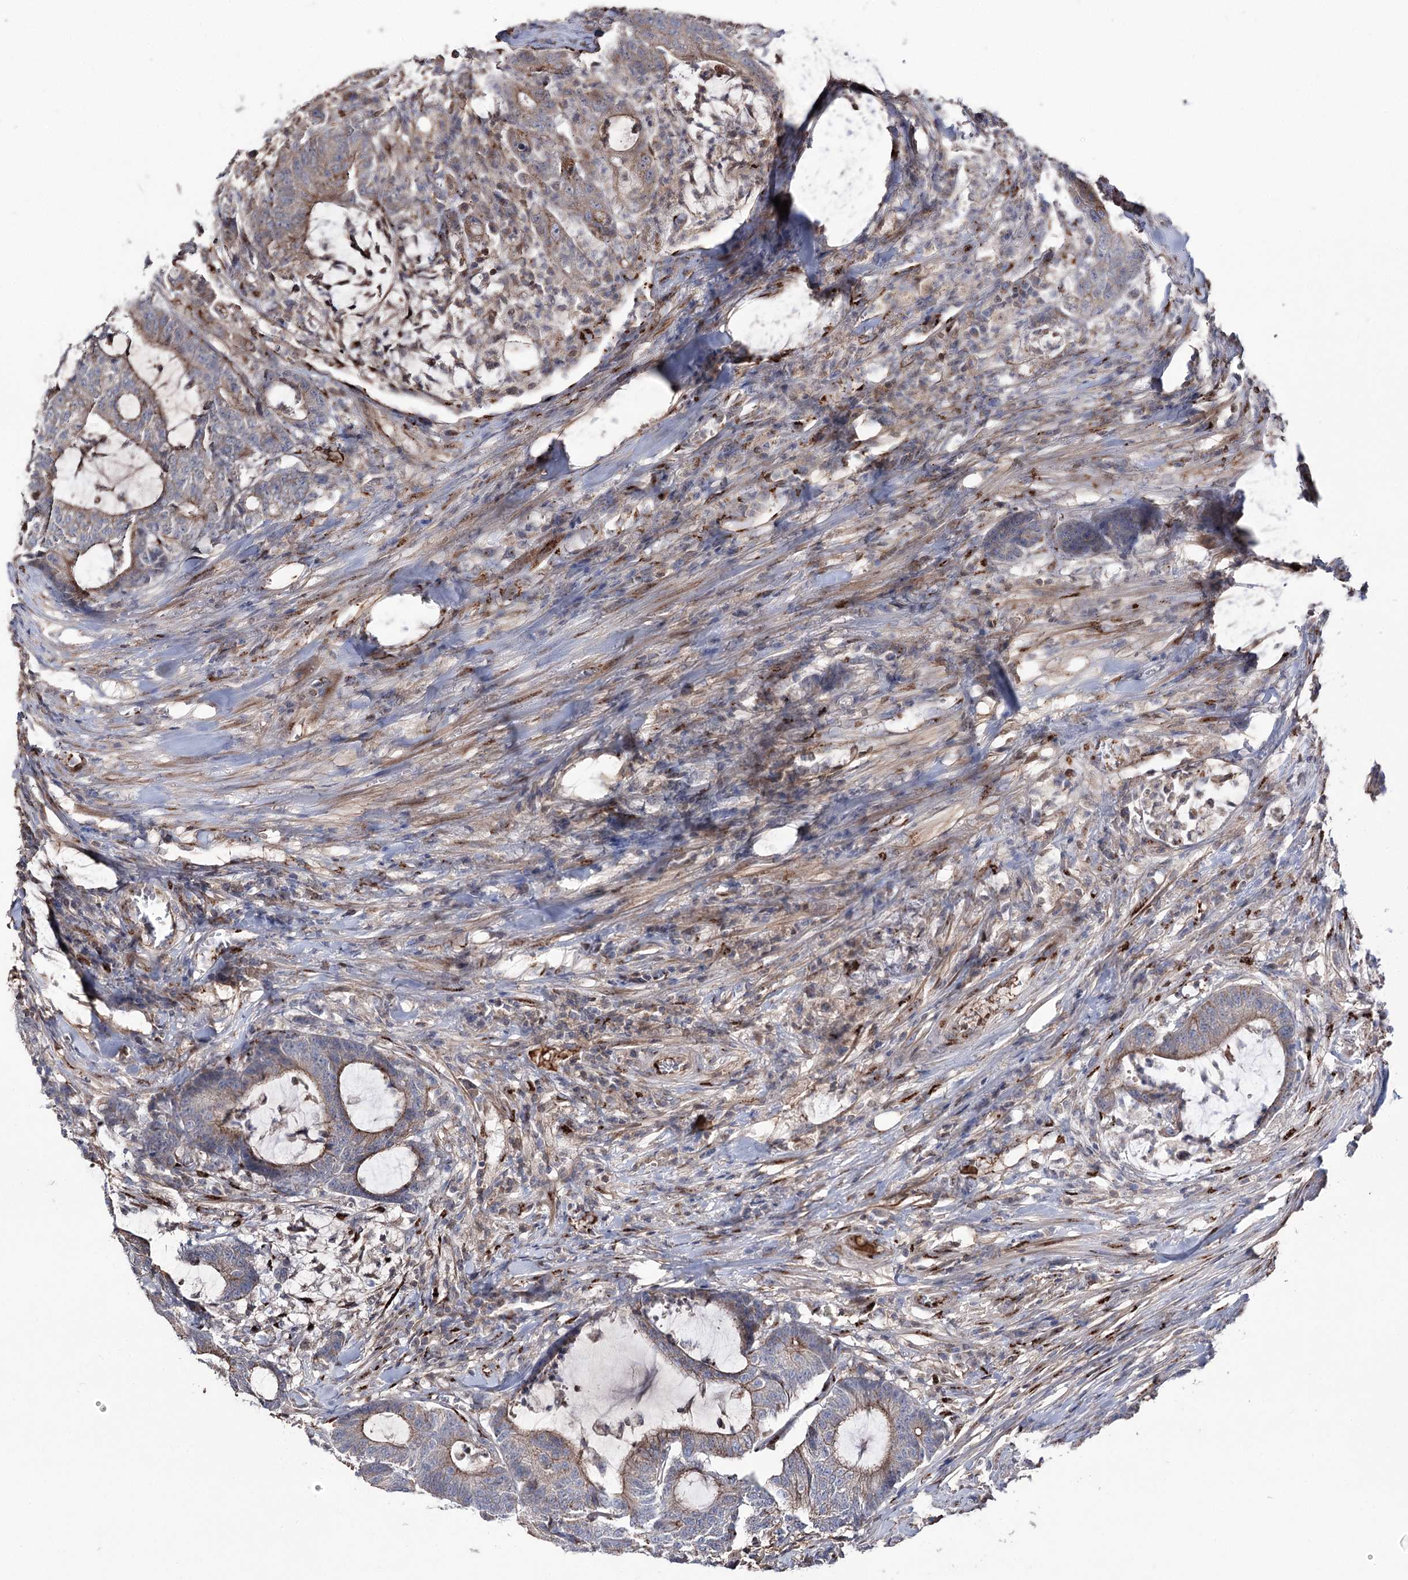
{"staining": {"intensity": "moderate", "quantity": "<25%", "location": "cytoplasmic/membranous"}, "tissue": "colorectal cancer", "cell_type": "Tumor cells", "image_type": "cancer", "snomed": [{"axis": "morphology", "description": "Adenocarcinoma, NOS"}, {"axis": "topography", "description": "Colon"}], "caption": "A low amount of moderate cytoplasmic/membranous expression is present in about <25% of tumor cells in colorectal cancer (adenocarcinoma) tissue. (DAB (3,3'-diaminobenzidine) = brown stain, brightfield microscopy at high magnification).", "gene": "ARHGAP20", "patient": {"sex": "female", "age": 84}}